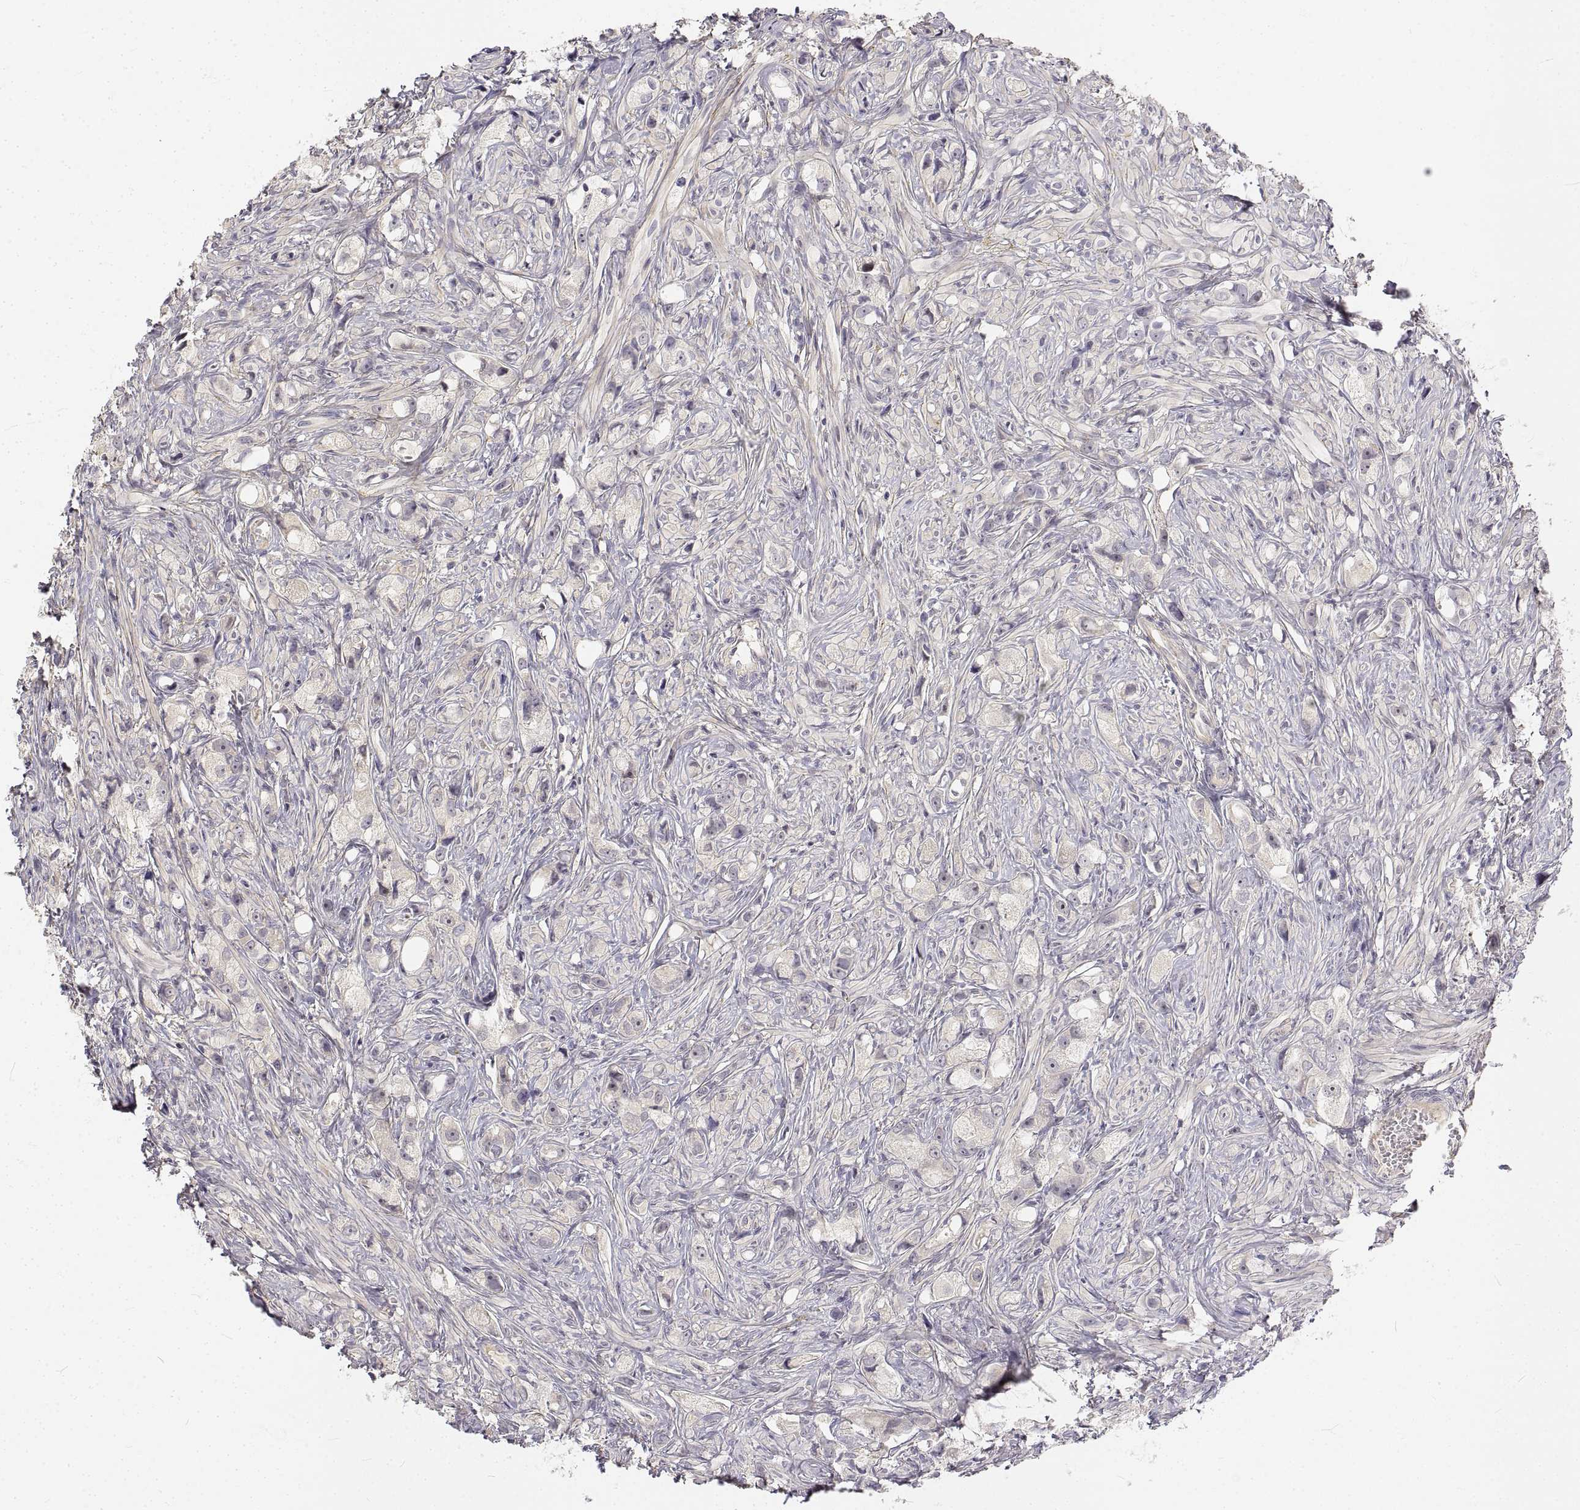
{"staining": {"intensity": "negative", "quantity": "none", "location": "none"}, "tissue": "prostate cancer", "cell_type": "Tumor cells", "image_type": "cancer", "snomed": [{"axis": "morphology", "description": "Adenocarcinoma, High grade"}, {"axis": "topography", "description": "Prostate"}], "caption": "Immunohistochemical staining of human prostate high-grade adenocarcinoma demonstrates no significant positivity in tumor cells.", "gene": "ANO2", "patient": {"sex": "male", "age": 75}}